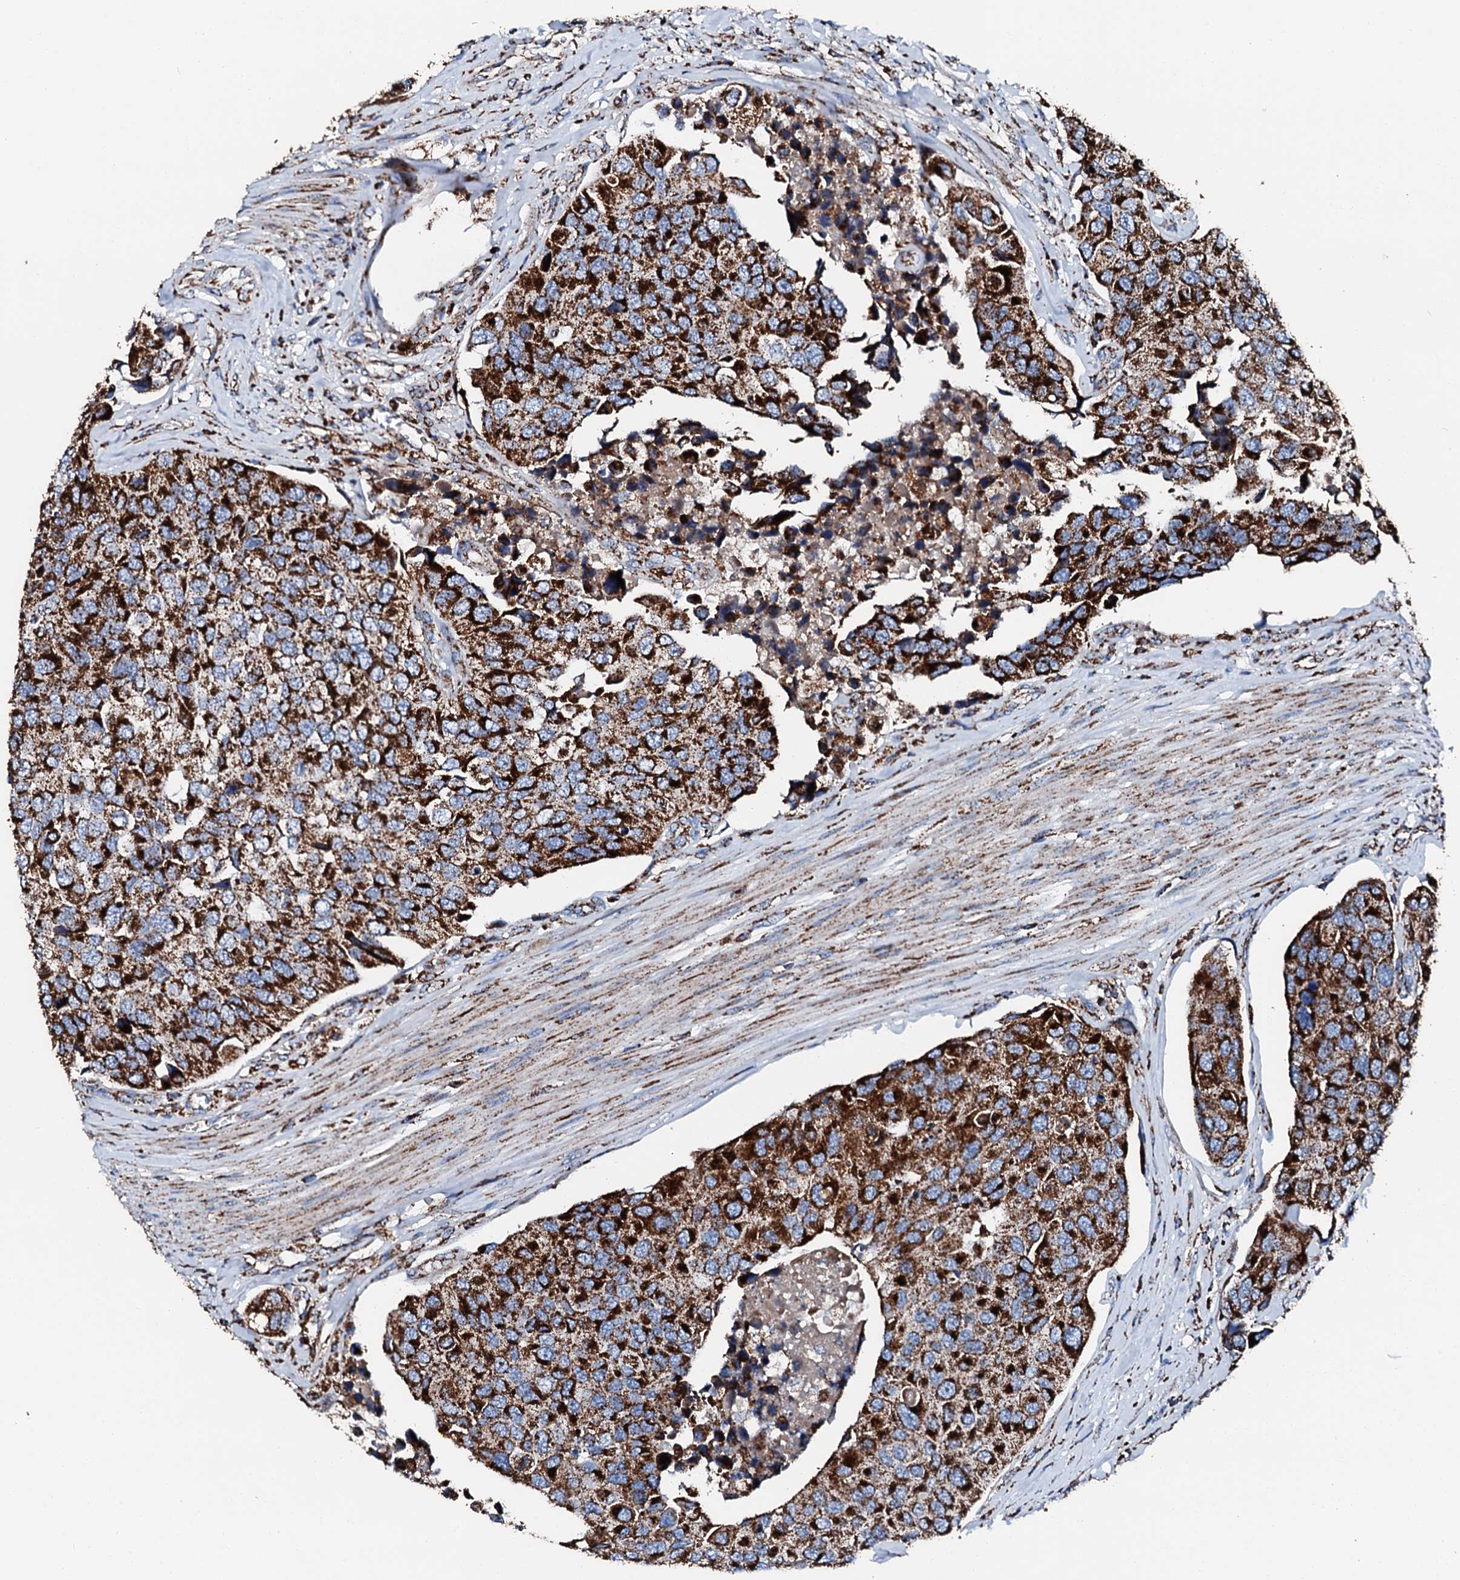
{"staining": {"intensity": "strong", "quantity": ">75%", "location": "cytoplasmic/membranous"}, "tissue": "urothelial cancer", "cell_type": "Tumor cells", "image_type": "cancer", "snomed": [{"axis": "morphology", "description": "Urothelial carcinoma, High grade"}, {"axis": "topography", "description": "Urinary bladder"}], "caption": "A brown stain labels strong cytoplasmic/membranous expression of a protein in human urothelial carcinoma (high-grade) tumor cells.", "gene": "HADH", "patient": {"sex": "male", "age": 74}}